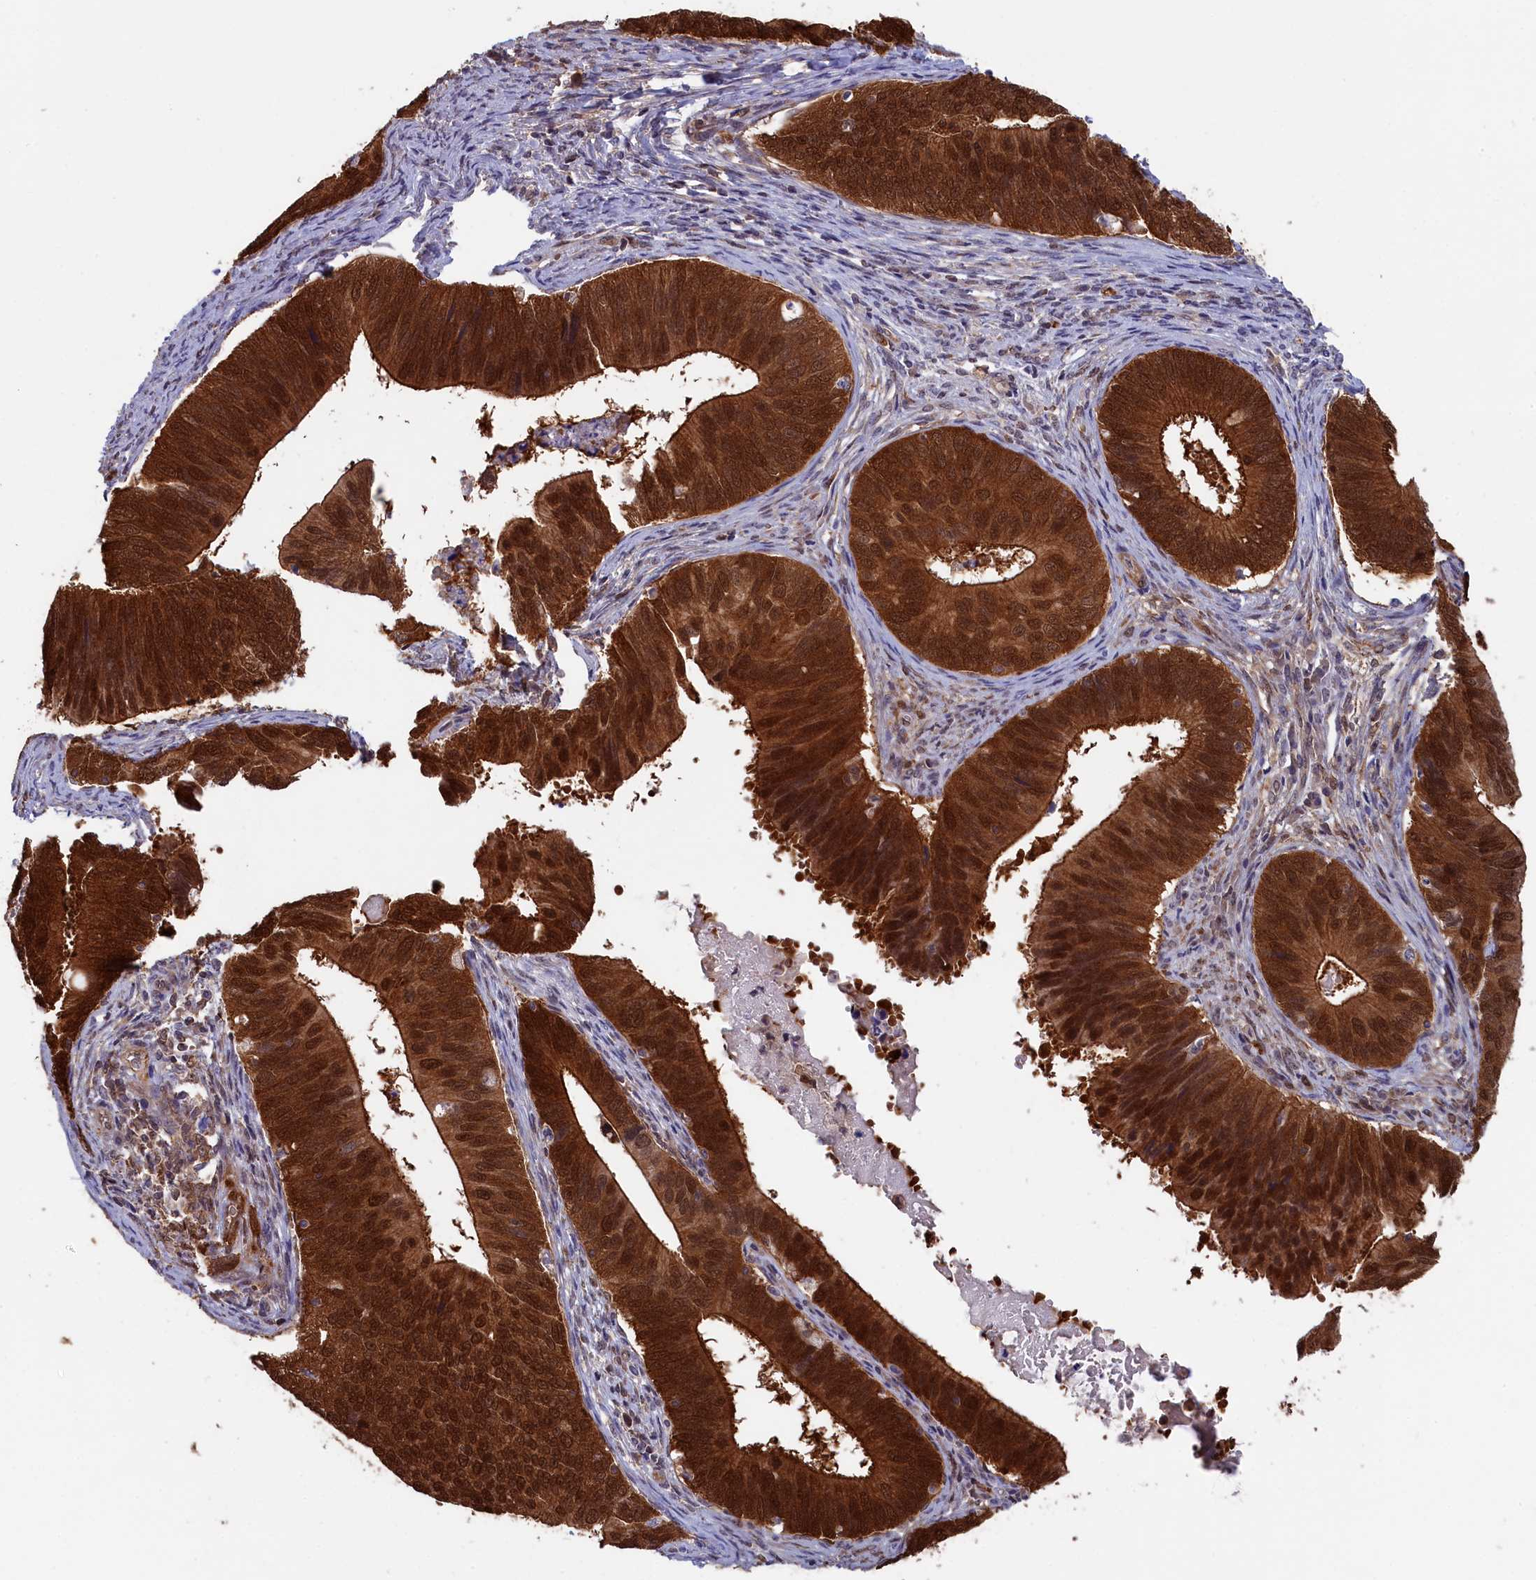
{"staining": {"intensity": "strong", "quantity": ">75%", "location": "cytoplasmic/membranous,nuclear"}, "tissue": "cervical cancer", "cell_type": "Tumor cells", "image_type": "cancer", "snomed": [{"axis": "morphology", "description": "Adenocarcinoma, NOS"}, {"axis": "topography", "description": "Cervix"}], "caption": "Brown immunohistochemical staining in human cervical adenocarcinoma demonstrates strong cytoplasmic/membranous and nuclear staining in approximately >75% of tumor cells. (IHC, brightfield microscopy, high magnification).", "gene": "JPT2", "patient": {"sex": "female", "age": 42}}